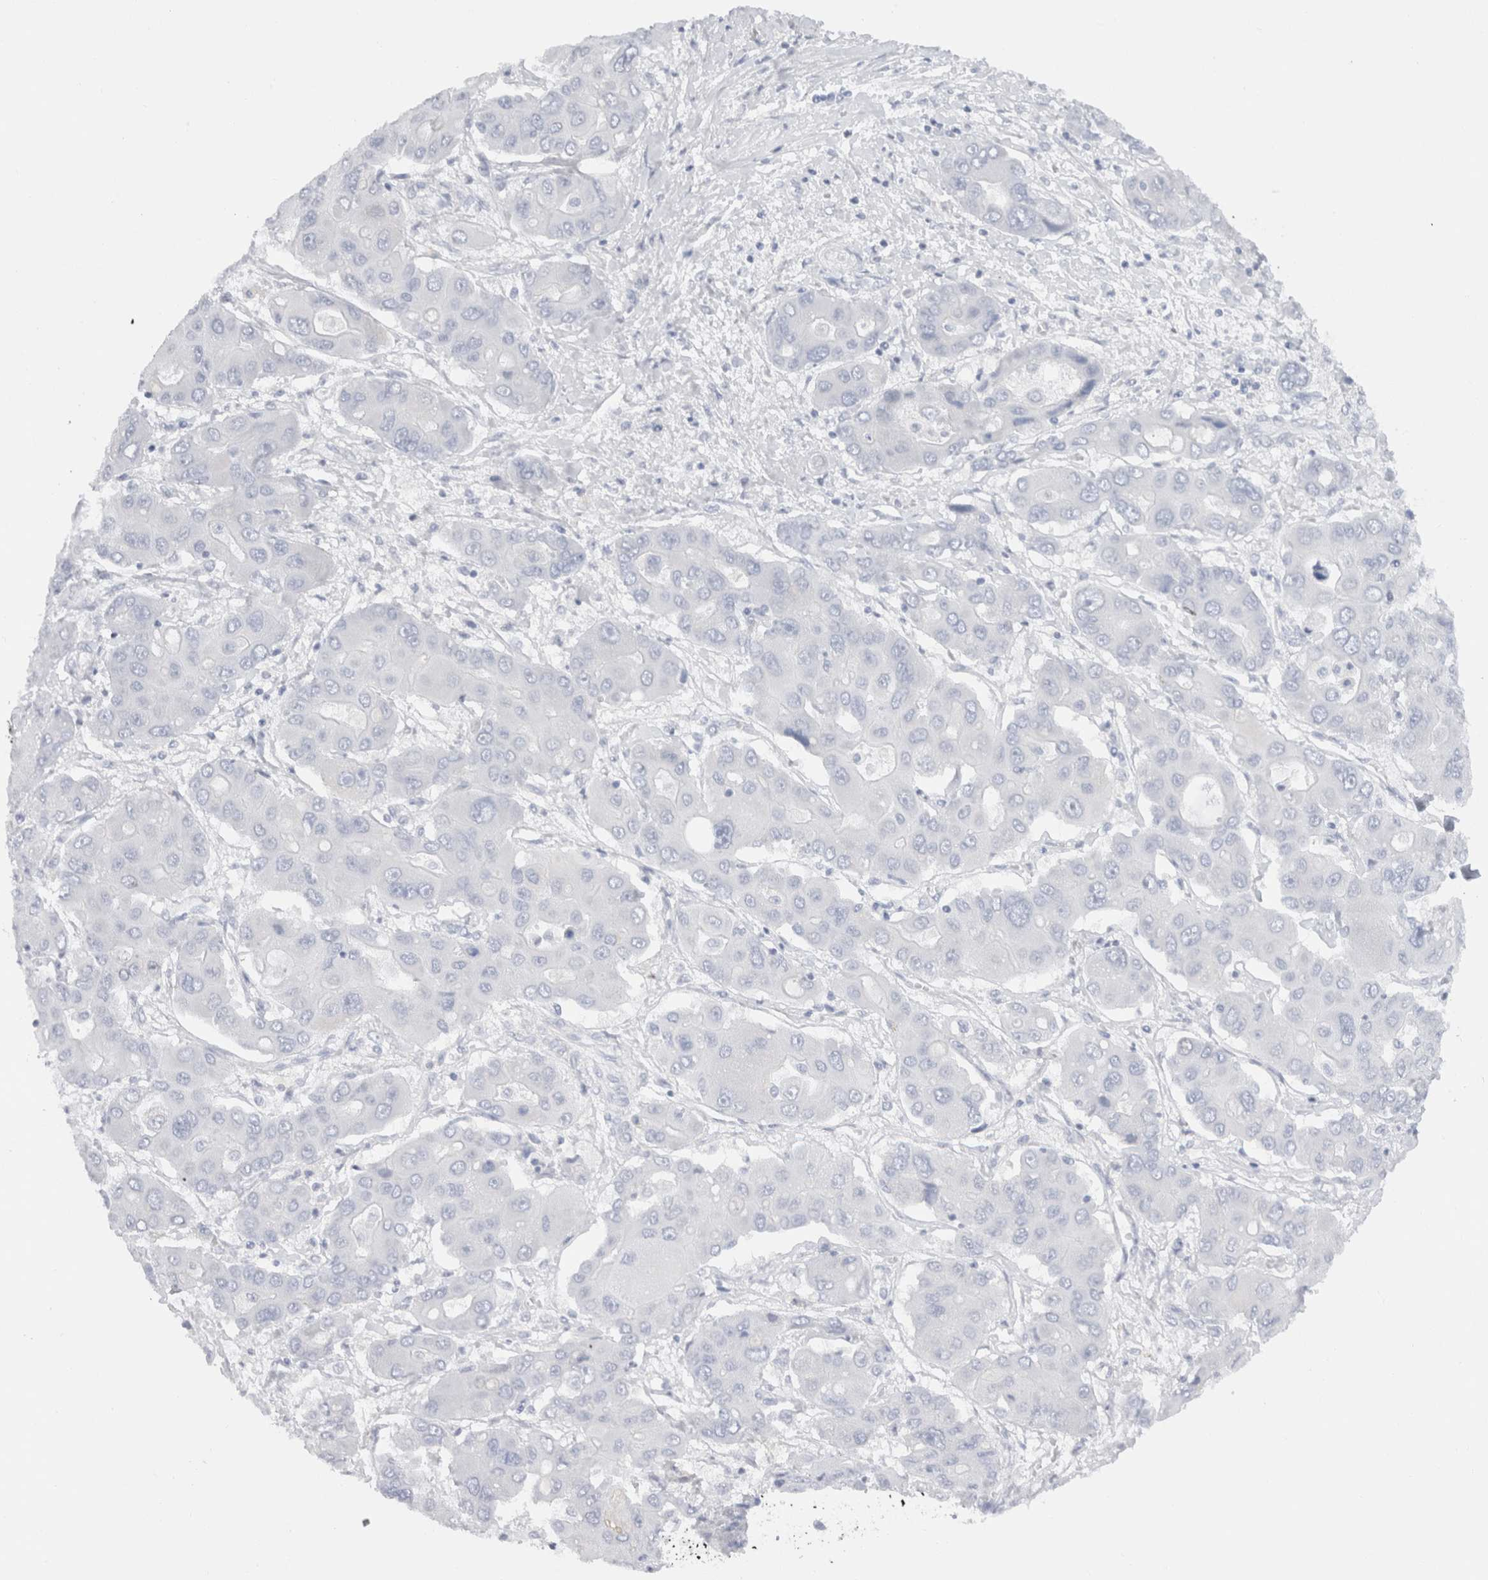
{"staining": {"intensity": "negative", "quantity": "none", "location": "none"}, "tissue": "liver cancer", "cell_type": "Tumor cells", "image_type": "cancer", "snomed": [{"axis": "morphology", "description": "Cholangiocarcinoma"}, {"axis": "topography", "description": "Liver"}], "caption": "IHC of human liver cancer (cholangiocarcinoma) demonstrates no positivity in tumor cells.", "gene": "C9orf50", "patient": {"sex": "male", "age": 67}}